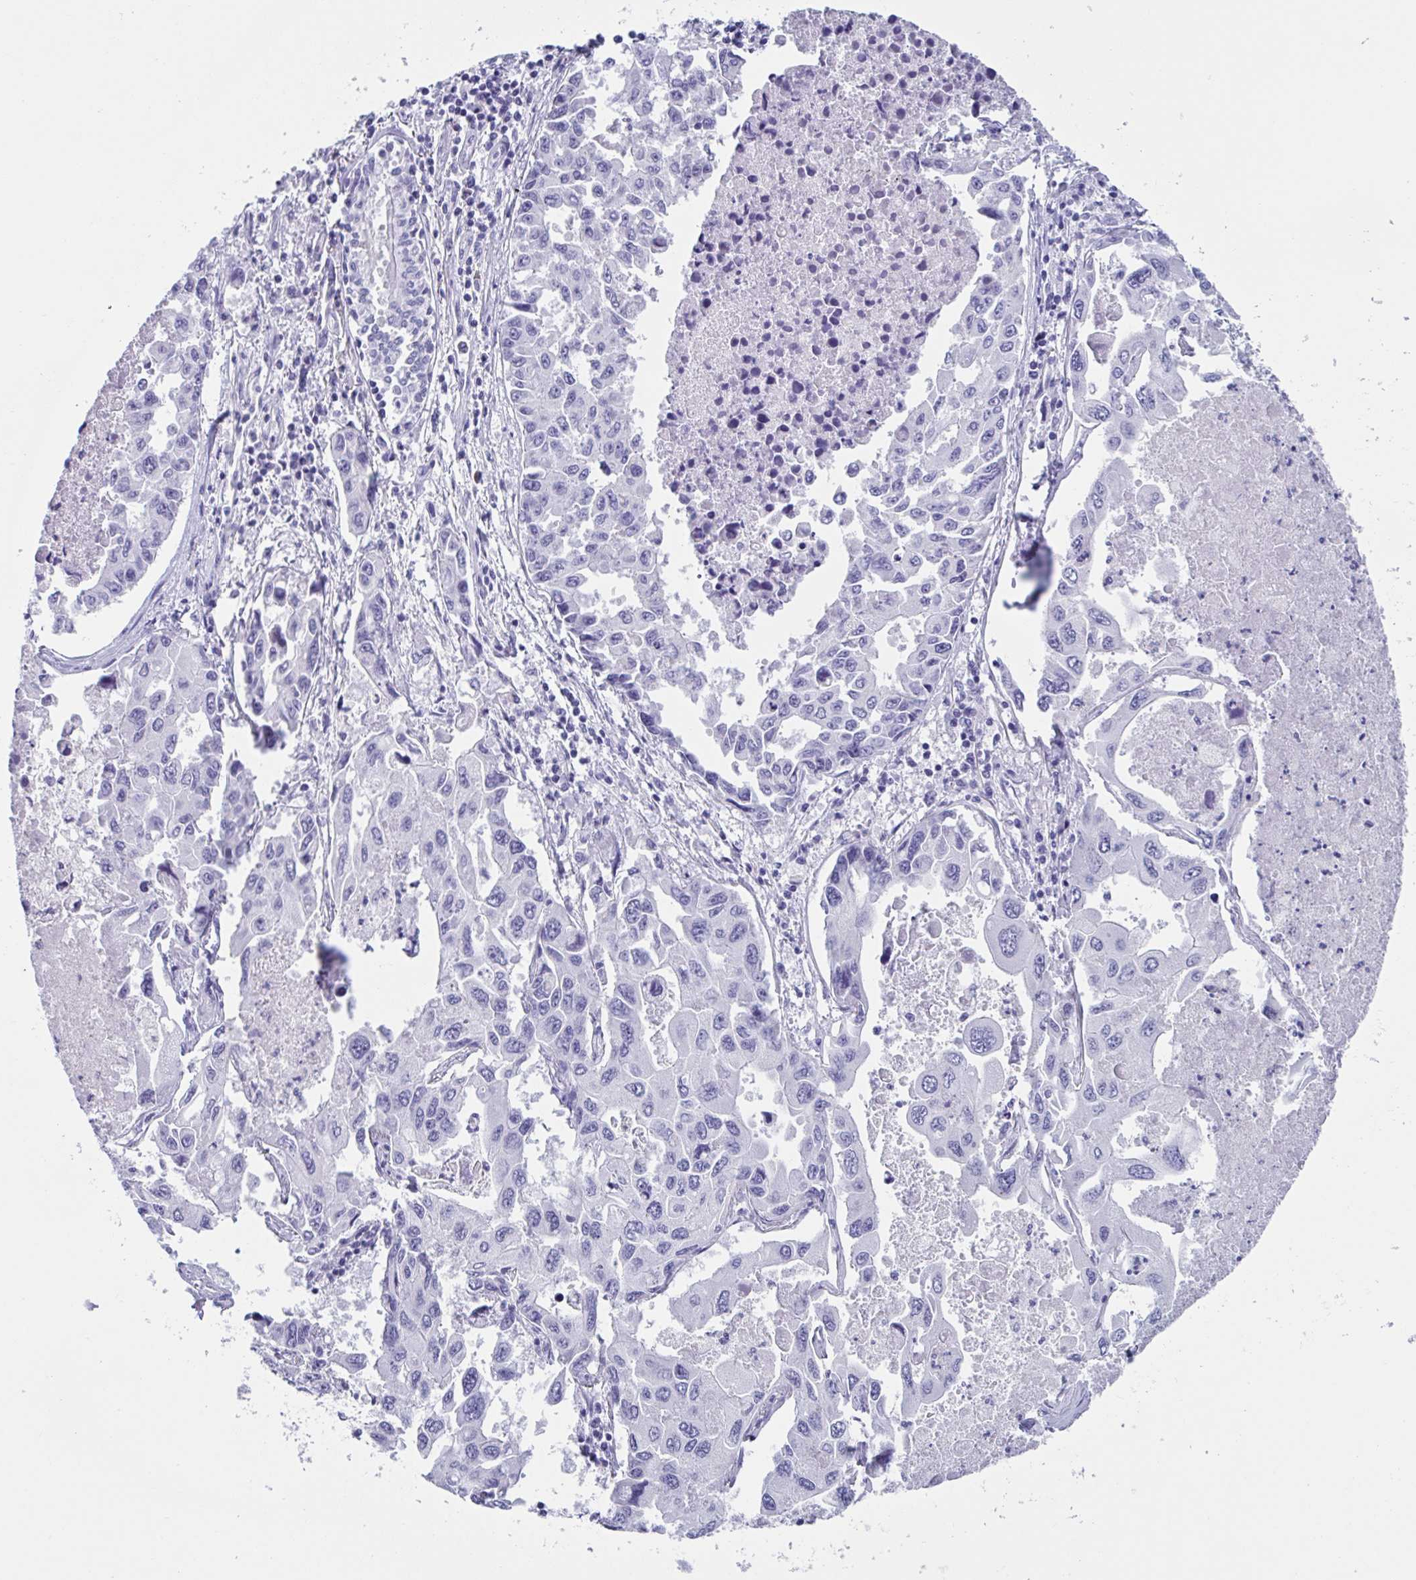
{"staining": {"intensity": "negative", "quantity": "none", "location": "none"}, "tissue": "lung cancer", "cell_type": "Tumor cells", "image_type": "cancer", "snomed": [{"axis": "morphology", "description": "Adenocarcinoma, NOS"}, {"axis": "topography", "description": "Lung"}], "caption": "Lung cancer (adenocarcinoma) was stained to show a protein in brown. There is no significant expression in tumor cells.", "gene": "USP35", "patient": {"sex": "male", "age": 64}}